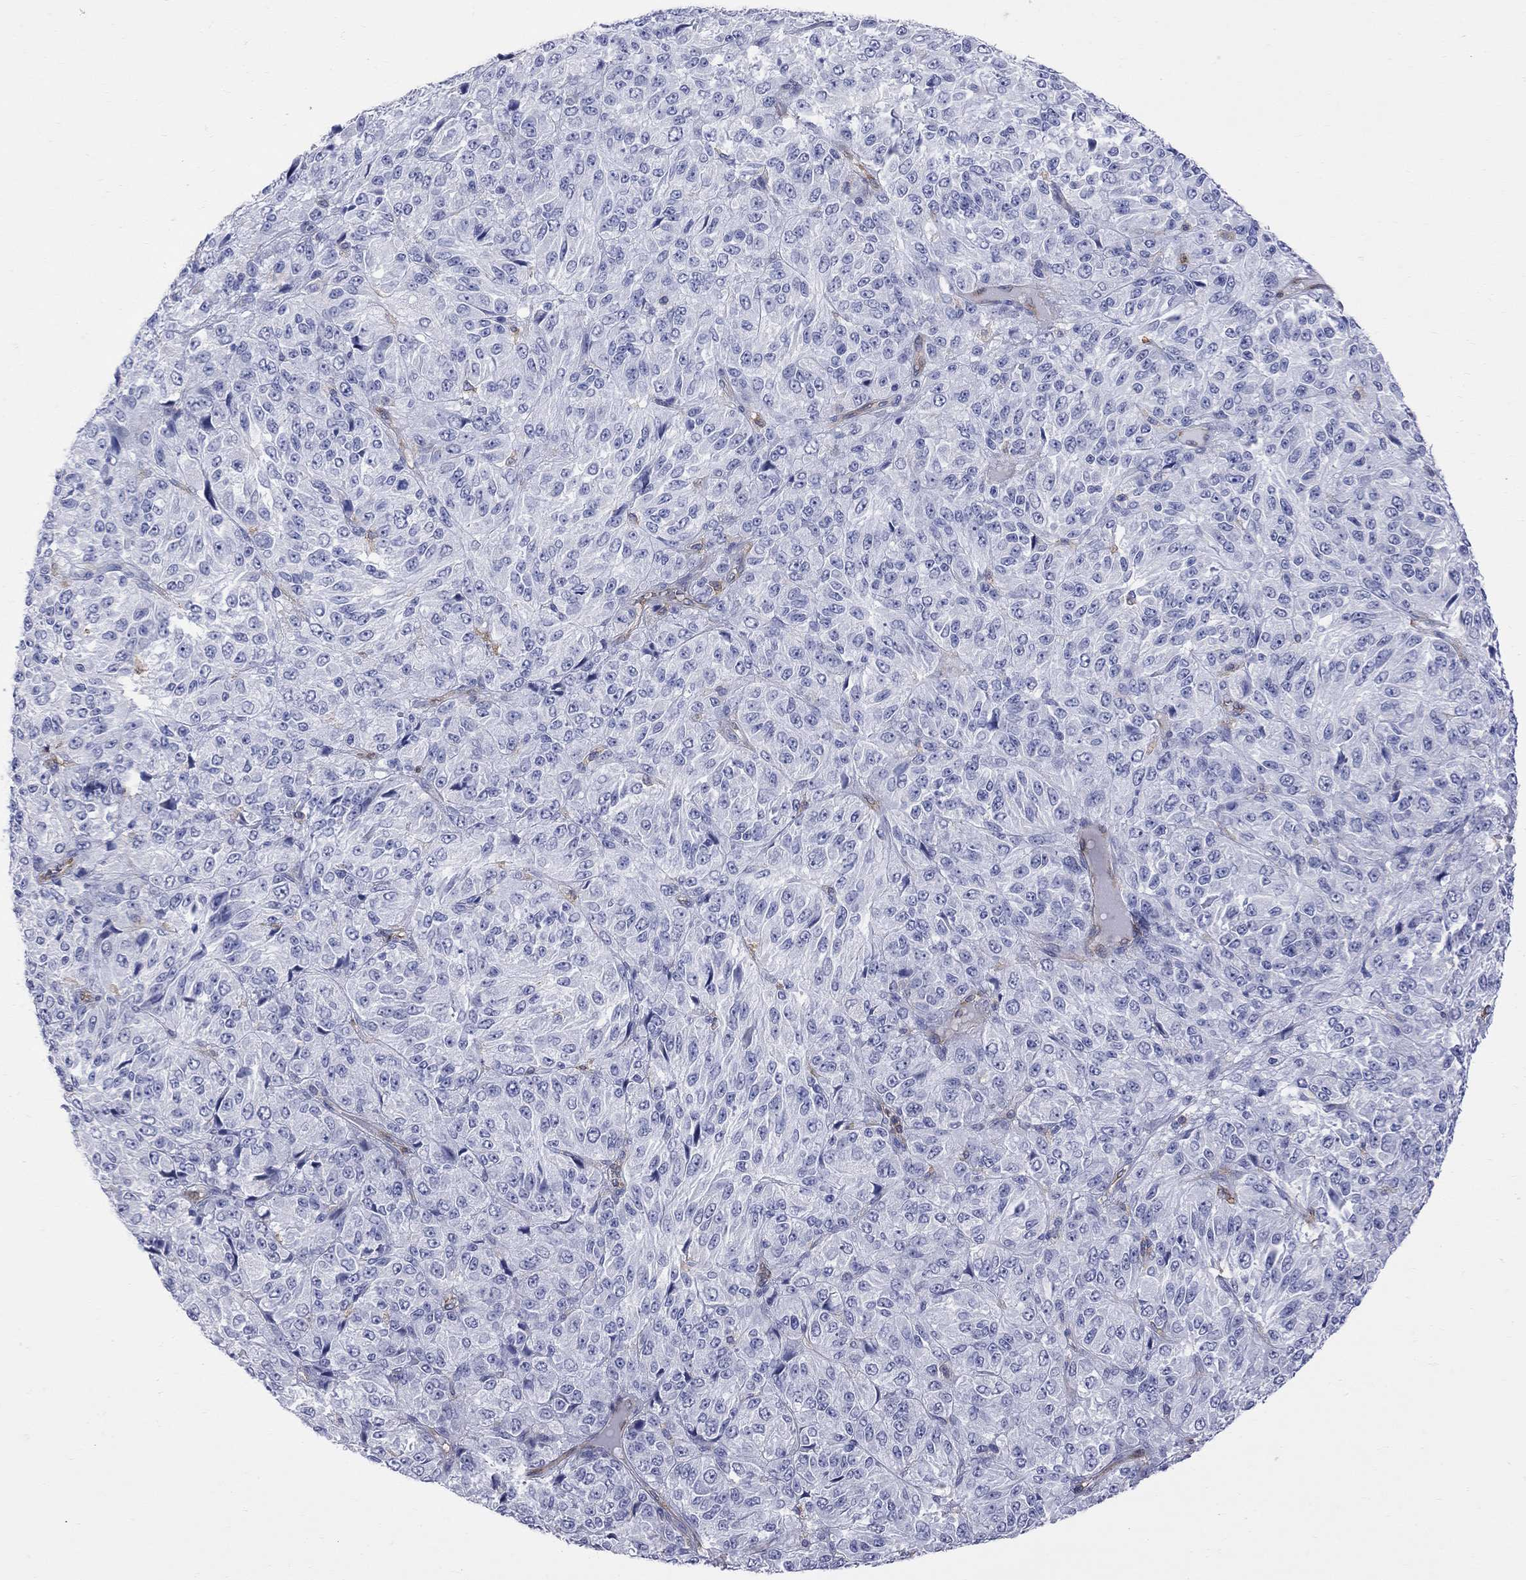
{"staining": {"intensity": "negative", "quantity": "none", "location": "none"}, "tissue": "melanoma", "cell_type": "Tumor cells", "image_type": "cancer", "snomed": [{"axis": "morphology", "description": "Malignant melanoma, Metastatic site"}, {"axis": "topography", "description": "Brain"}], "caption": "DAB immunohistochemical staining of malignant melanoma (metastatic site) reveals no significant positivity in tumor cells.", "gene": "ABI3", "patient": {"sex": "female", "age": 56}}